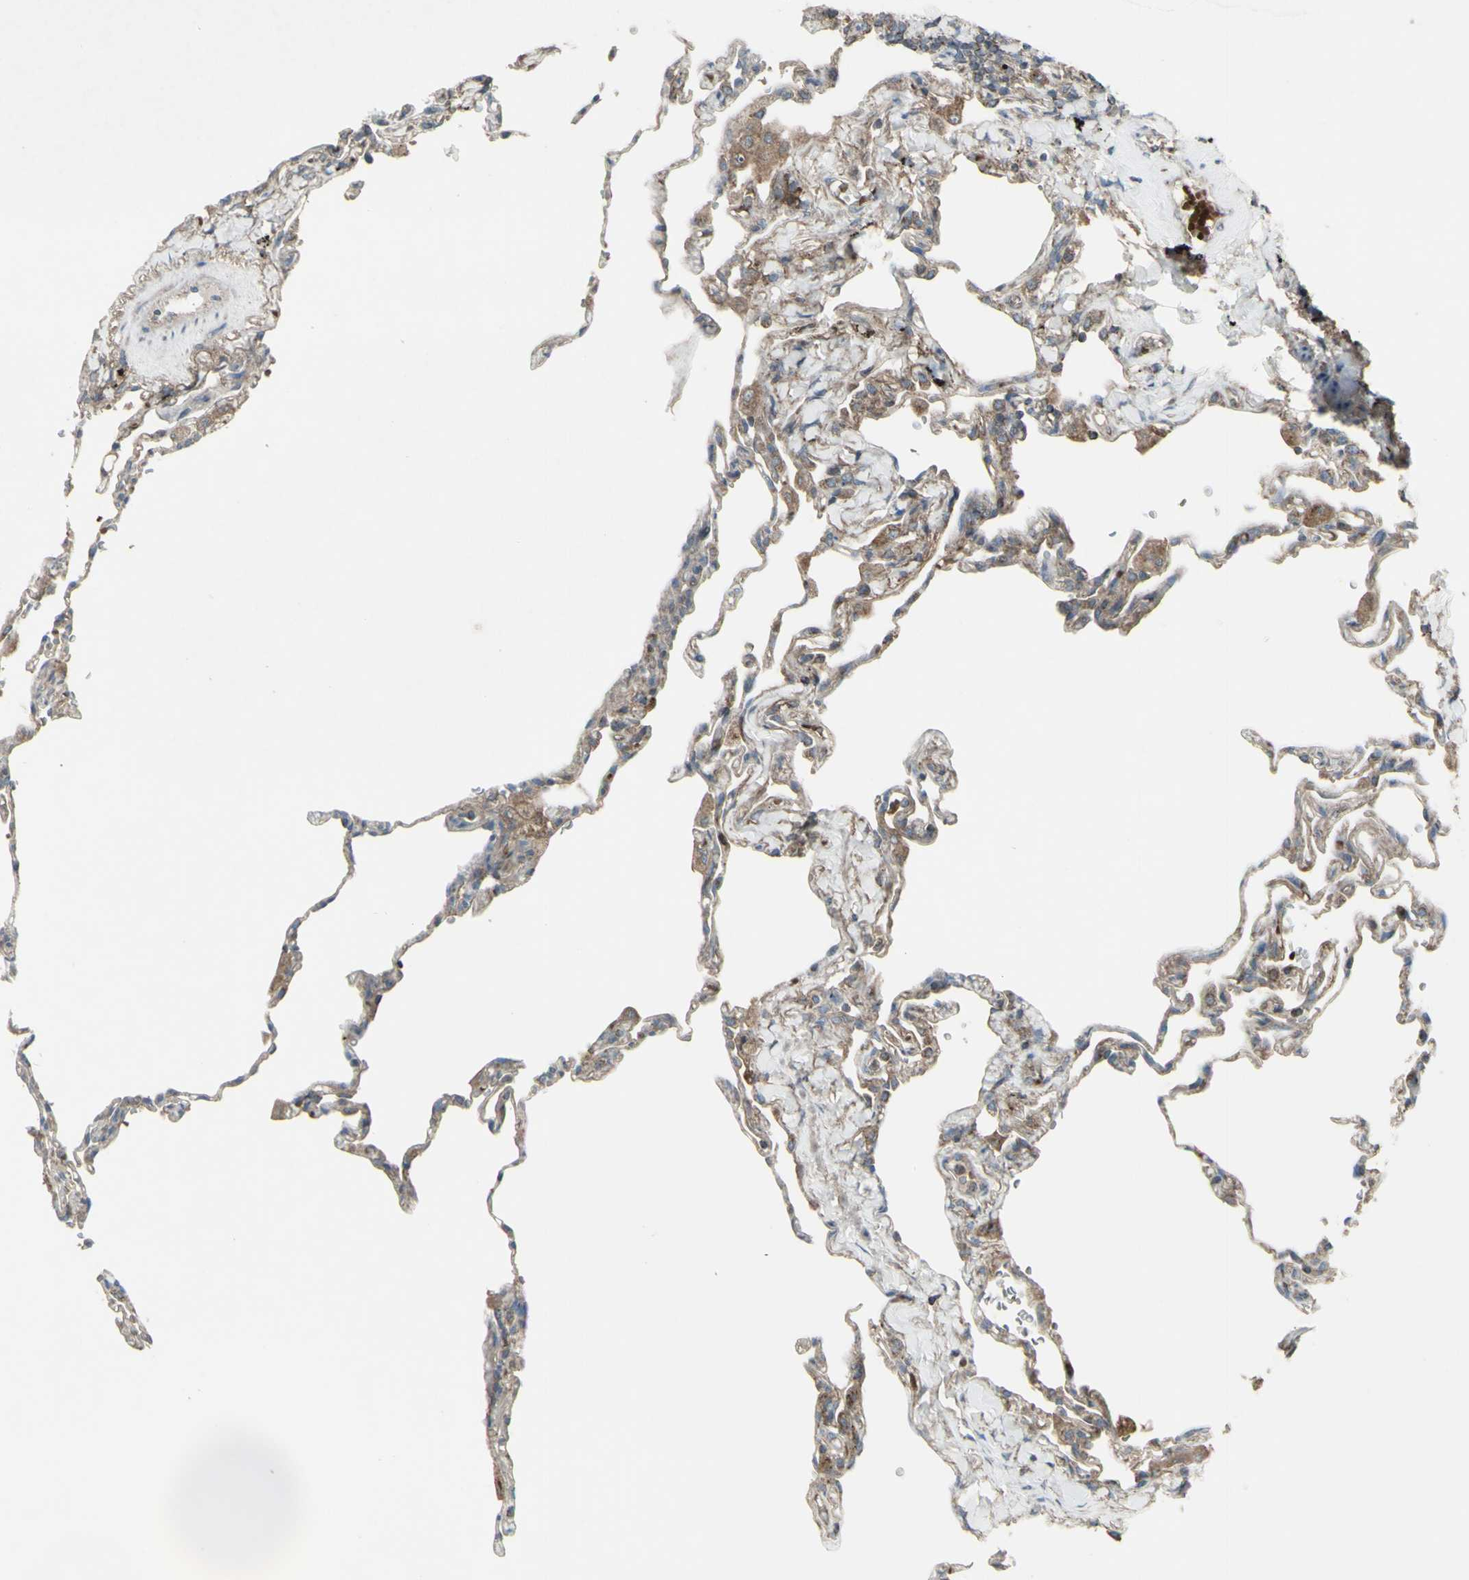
{"staining": {"intensity": "weak", "quantity": ">75%", "location": "cytoplasmic/membranous"}, "tissue": "lung", "cell_type": "Alveolar cells", "image_type": "normal", "snomed": [{"axis": "morphology", "description": "Normal tissue, NOS"}, {"axis": "topography", "description": "Lung"}], "caption": "Immunohistochemistry image of unremarkable lung stained for a protein (brown), which demonstrates low levels of weak cytoplasmic/membranous staining in about >75% of alveolar cells.", "gene": "SHC1", "patient": {"sex": "male", "age": 59}}